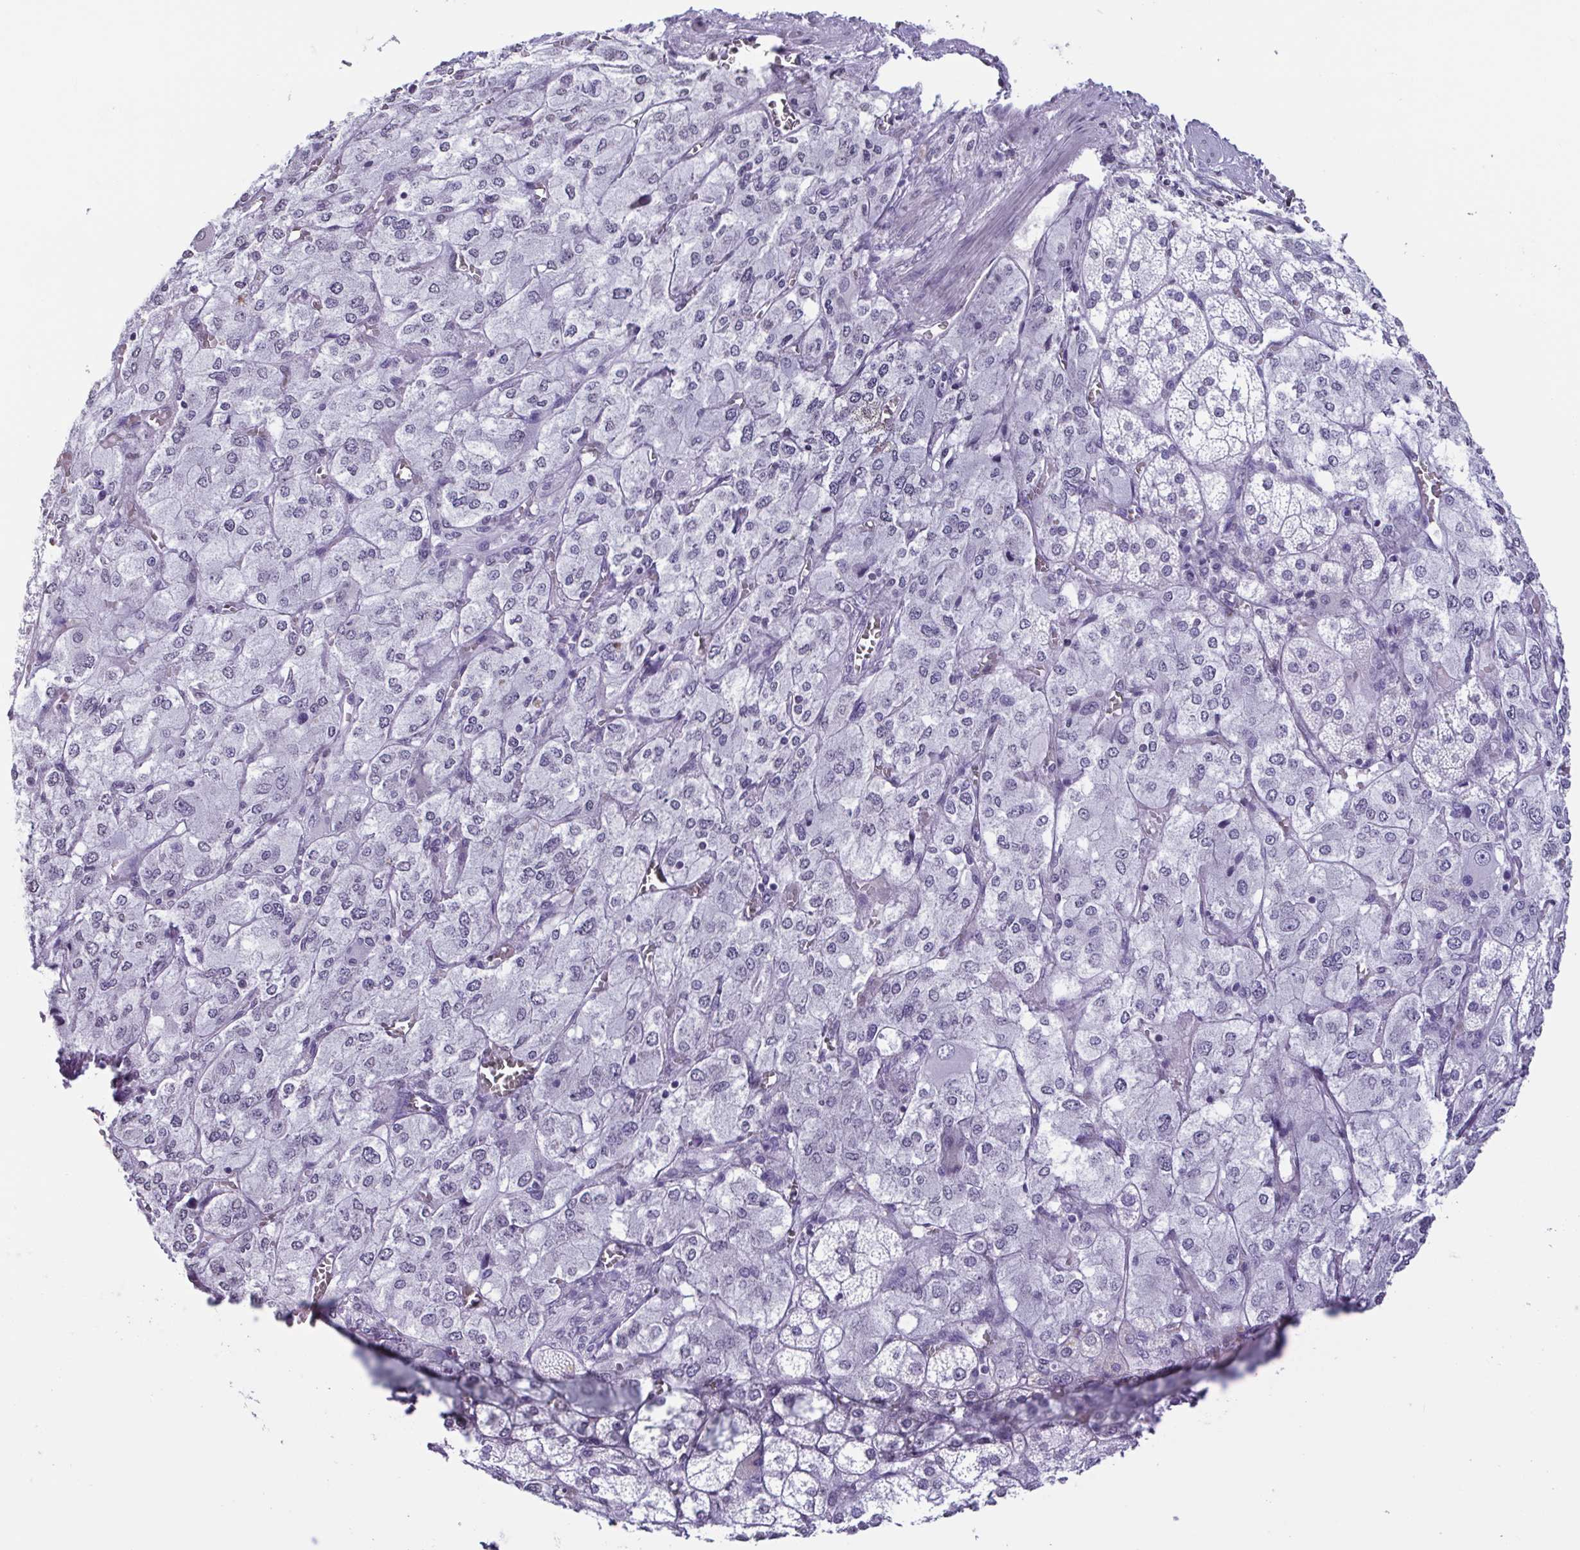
{"staining": {"intensity": "negative", "quantity": "none", "location": "none"}, "tissue": "adrenal gland", "cell_type": "Glandular cells", "image_type": "normal", "snomed": [{"axis": "morphology", "description": "Normal tissue, NOS"}, {"axis": "topography", "description": "Adrenal gland"}], "caption": "The immunohistochemistry (IHC) image has no significant positivity in glandular cells of adrenal gland. The staining was performed using DAB (3,3'-diaminobenzidine) to visualize the protein expression in brown, while the nuclei were stained in blue with hematoxylin (Magnification: 20x).", "gene": "VCX2", "patient": {"sex": "female", "age": 60}}